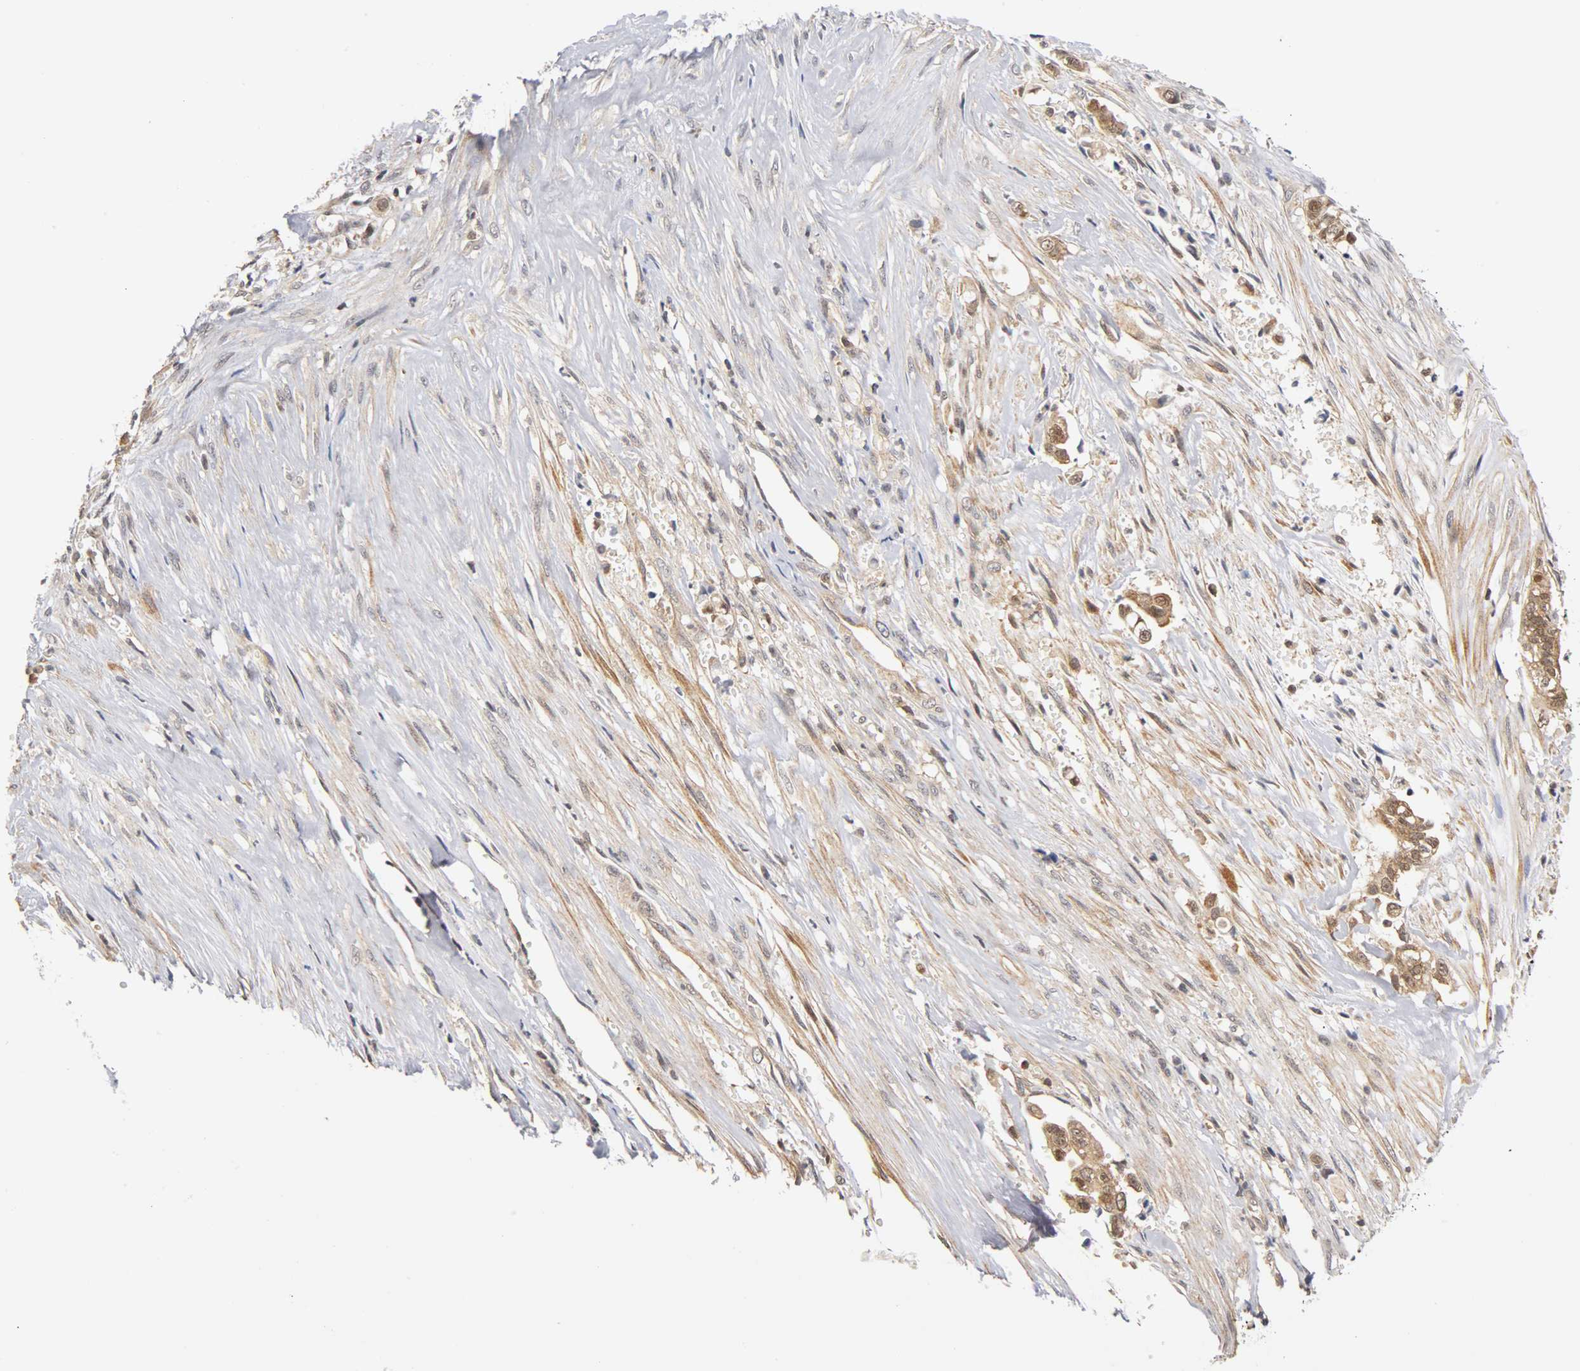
{"staining": {"intensity": "moderate", "quantity": ">75%", "location": "cytoplasmic/membranous,nuclear"}, "tissue": "liver cancer", "cell_type": "Tumor cells", "image_type": "cancer", "snomed": [{"axis": "morphology", "description": "Cholangiocarcinoma"}, {"axis": "topography", "description": "Liver"}], "caption": "The photomicrograph shows a brown stain indicating the presence of a protein in the cytoplasmic/membranous and nuclear of tumor cells in cholangiocarcinoma (liver).", "gene": "UBE2M", "patient": {"sex": "female", "age": 70}}